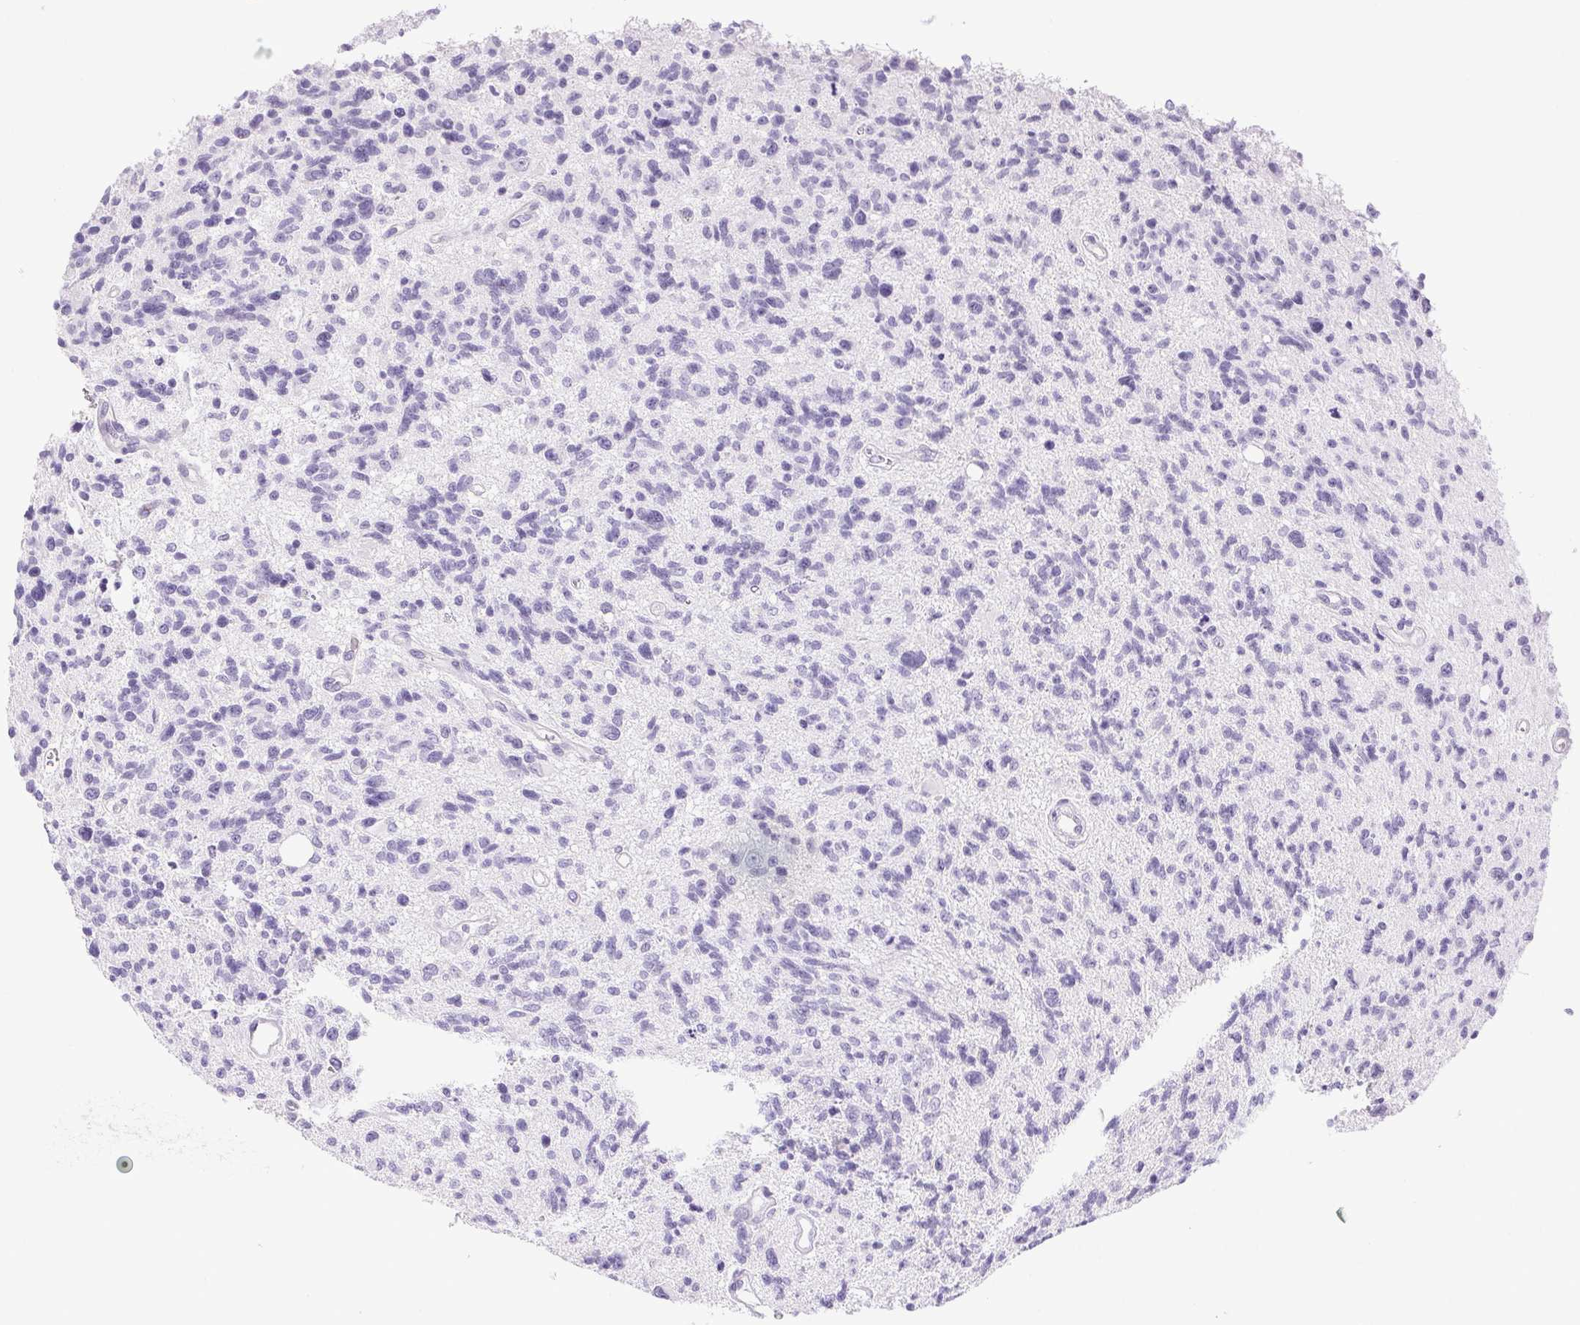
{"staining": {"intensity": "negative", "quantity": "none", "location": "none"}, "tissue": "glioma", "cell_type": "Tumor cells", "image_type": "cancer", "snomed": [{"axis": "morphology", "description": "Glioma, malignant, High grade"}, {"axis": "topography", "description": "Brain"}], "caption": "A high-resolution micrograph shows immunohistochemistry (IHC) staining of glioma, which shows no significant staining in tumor cells.", "gene": "PAPPA2", "patient": {"sex": "male", "age": 29}}